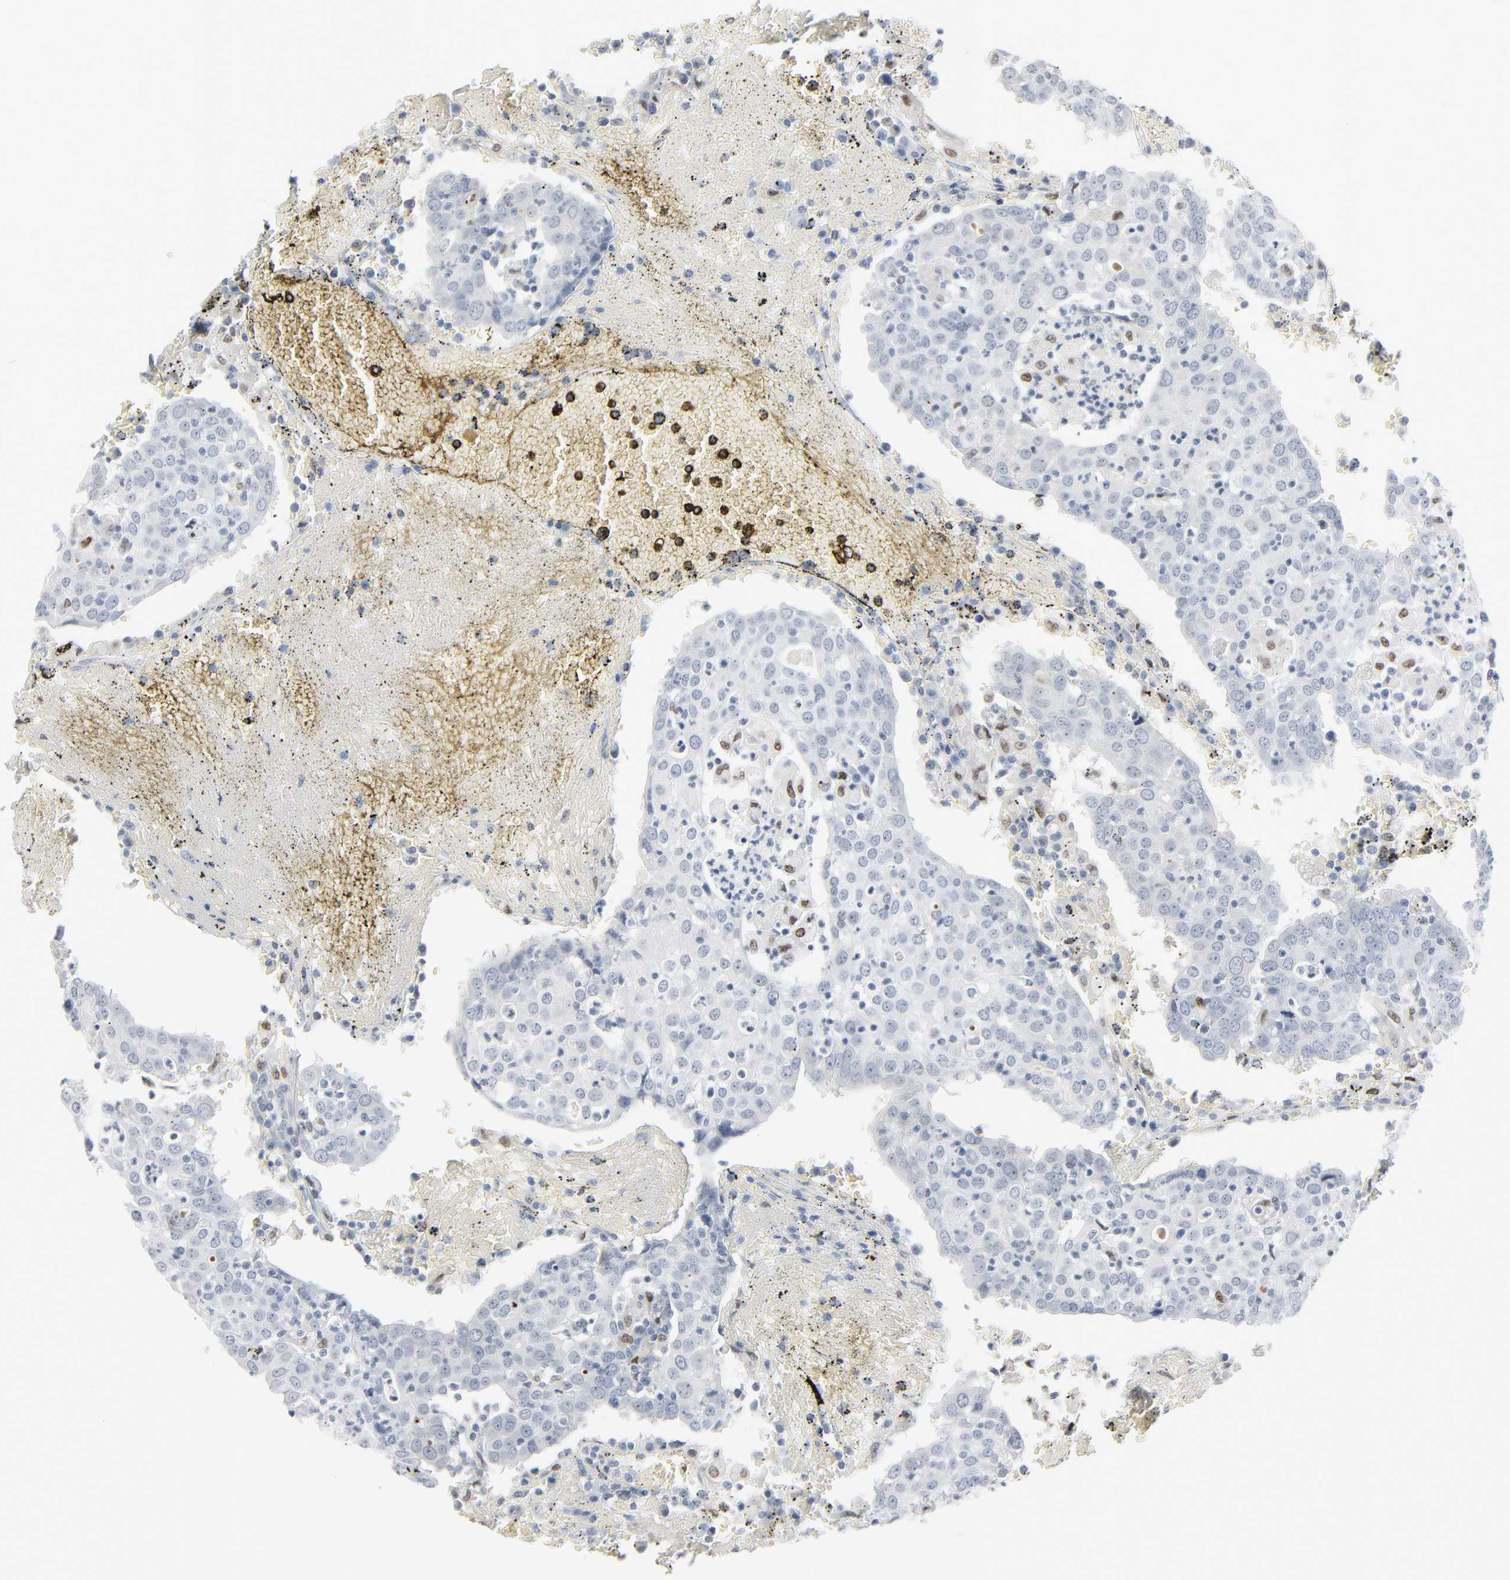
{"staining": {"intensity": "negative", "quantity": "none", "location": "none"}, "tissue": "head and neck cancer", "cell_type": "Tumor cells", "image_type": "cancer", "snomed": [{"axis": "morphology", "description": "Adenocarcinoma, NOS"}, {"axis": "topography", "description": "Salivary gland"}, {"axis": "topography", "description": "Head-Neck"}], "caption": "Immunohistochemical staining of human head and neck adenocarcinoma reveals no significant staining in tumor cells.", "gene": "MITF", "patient": {"sex": "female", "age": 65}}